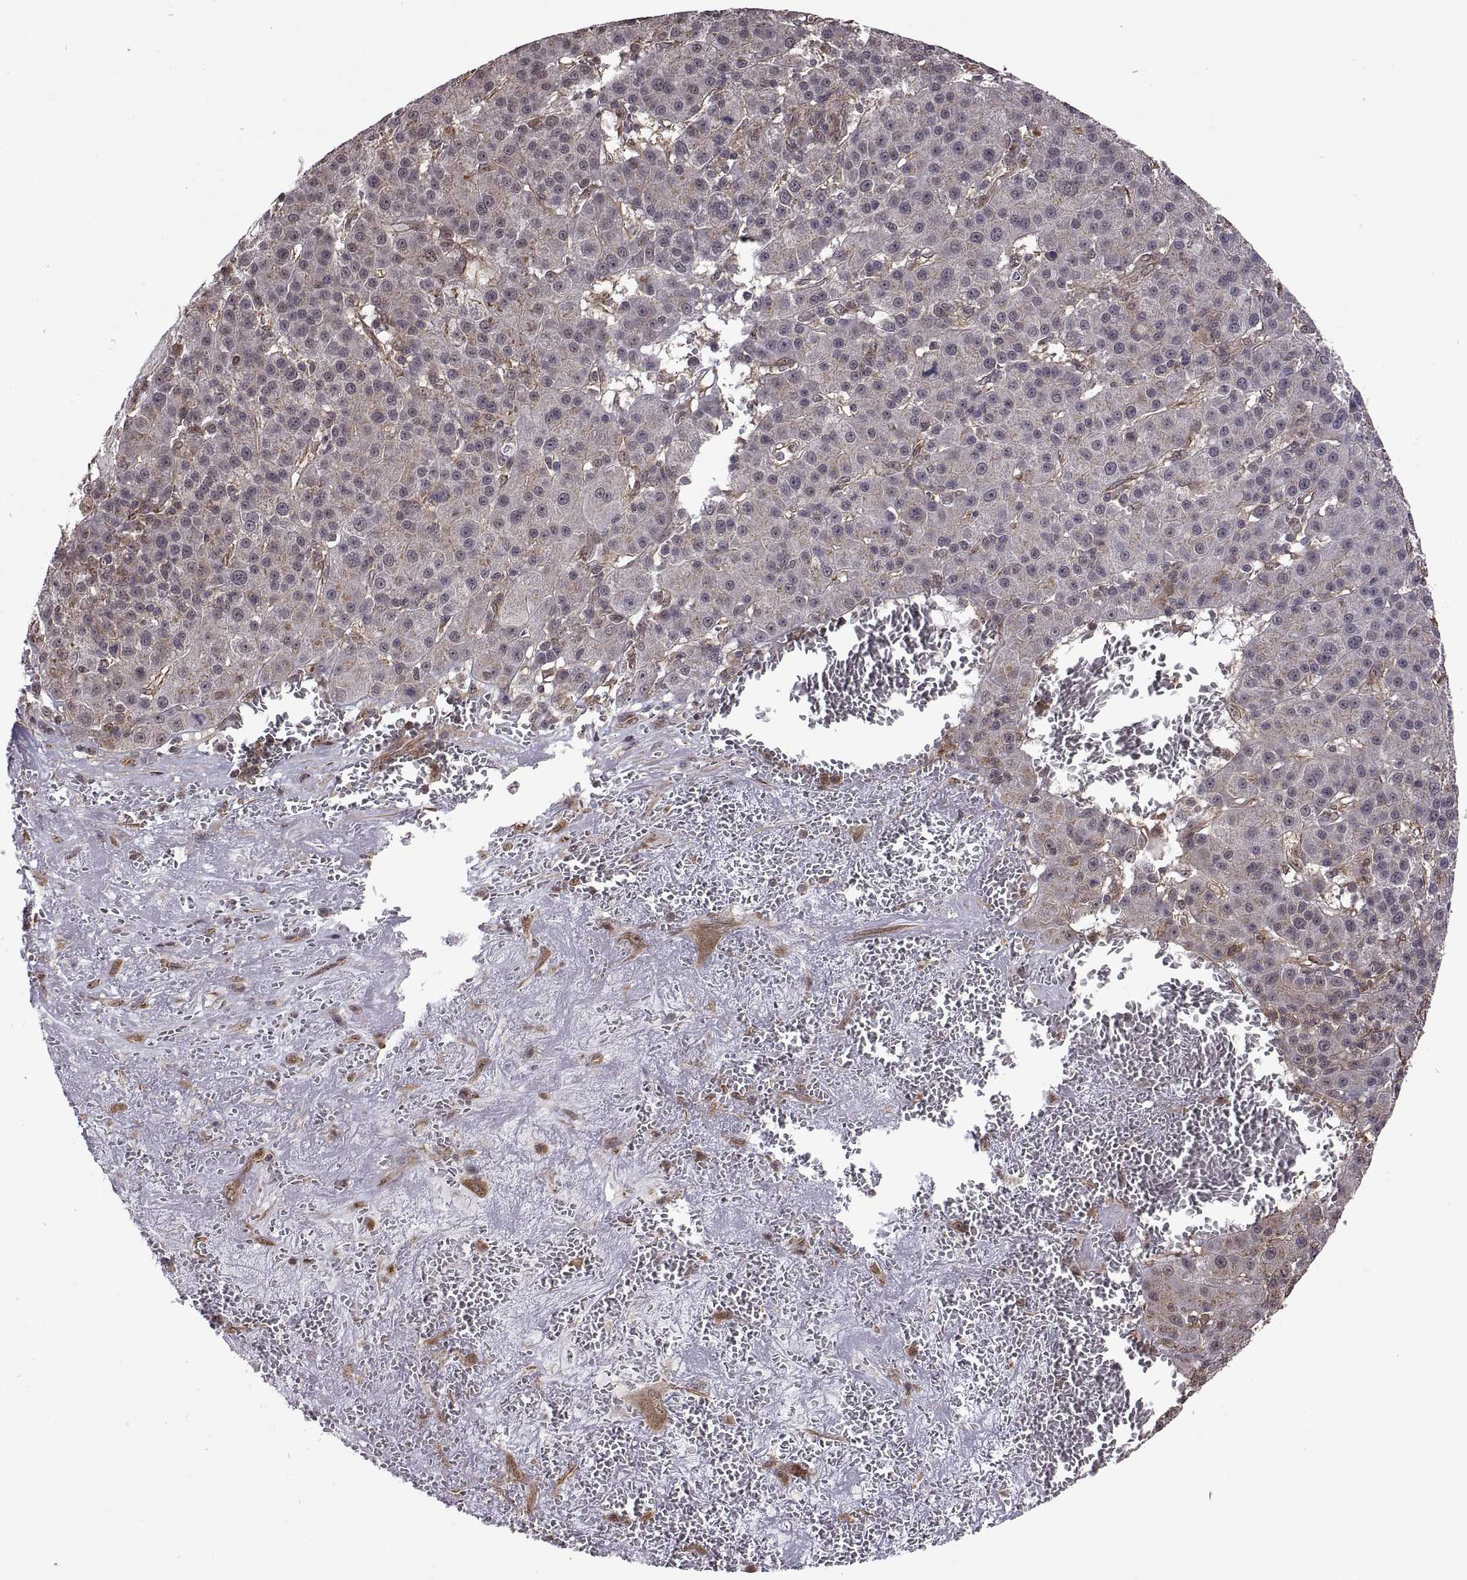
{"staining": {"intensity": "negative", "quantity": "none", "location": "none"}, "tissue": "liver cancer", "cell_type": "Tumor cells", "image_type": "cancer", "snomed": [{"axis": "morphology", "description": "Carcinoma, Hepatocellular, NOS"}, {"axis": "topography", "description": "Liver"}], "caption": "This micrograph is of hepatocellular carcinoma (liver) stained with IHC to label a protein in brown with the nuclei are counter-stained blue. There is no expression in tumor cells. (DAB immunohistochemistry, high magnification).", "gene": "ARRB1", "patient": {"sex": "female", "age": 60}}